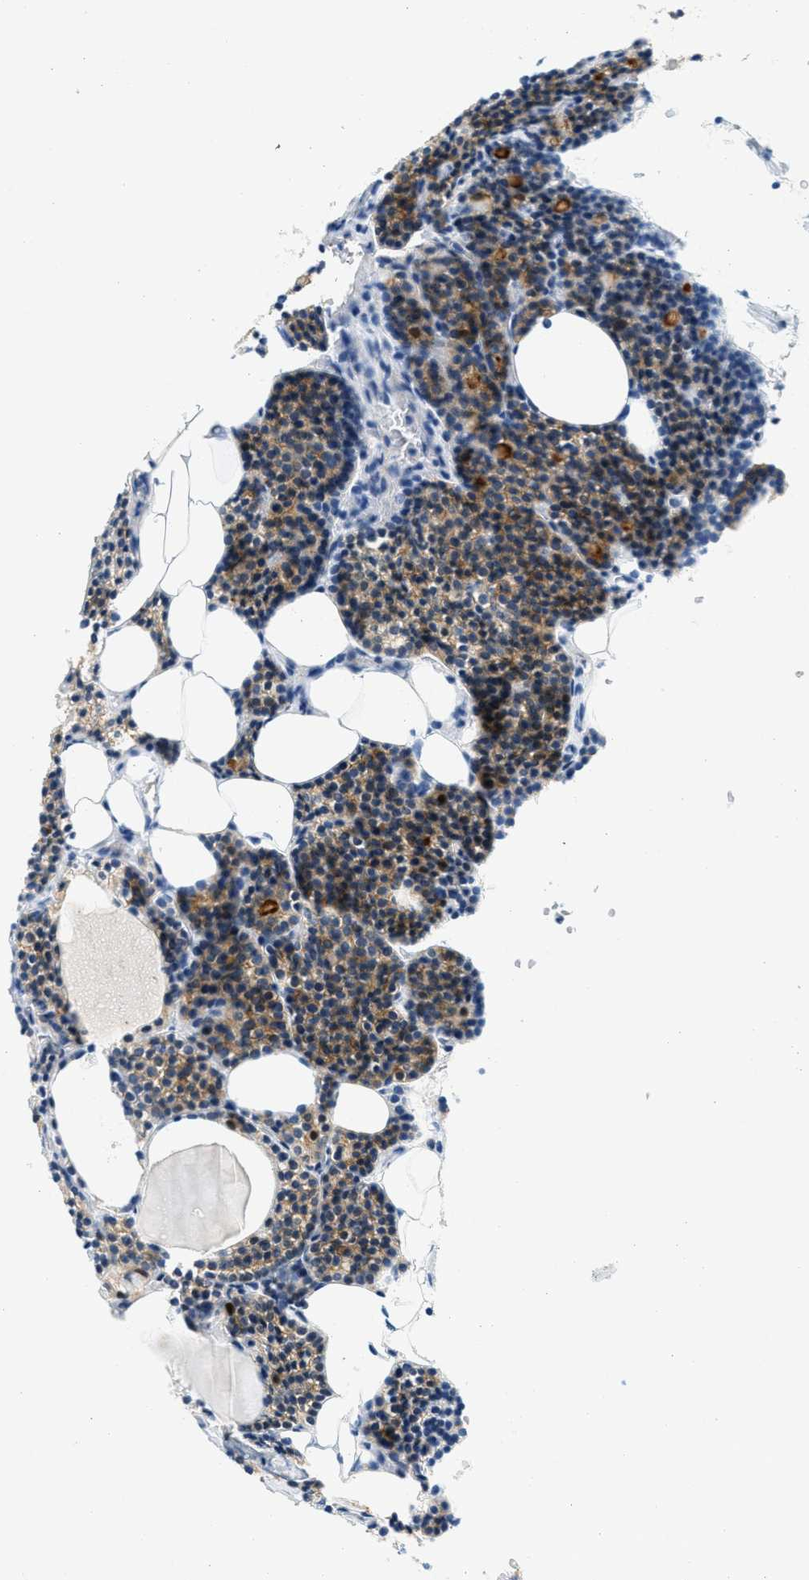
{"staining": {"intensity": "moderate", "quantity": "25%-75%", "location": "cytoplasmic/membranous"}, "tissue": "parathyroid gland", "cell_type": "Glandular cells", "image_type": "normal", "snomed": [{"axis": "morphology", "description": "Normal tissue, NOS"}, {"axis": "morphology", "description": "Adenoma, NOS"}, {"axis": "topography", "description": "Parathyroid gland"}], "caption": "This is a micrograph of immunohistochemistry (IHC) staining of normal parathyroid gland, which shows moderate staining in the cytoplasmic/membranous of glandular cells.", "gene": "CYP4X1", "patient": {"sex": "female", "age": 54}}